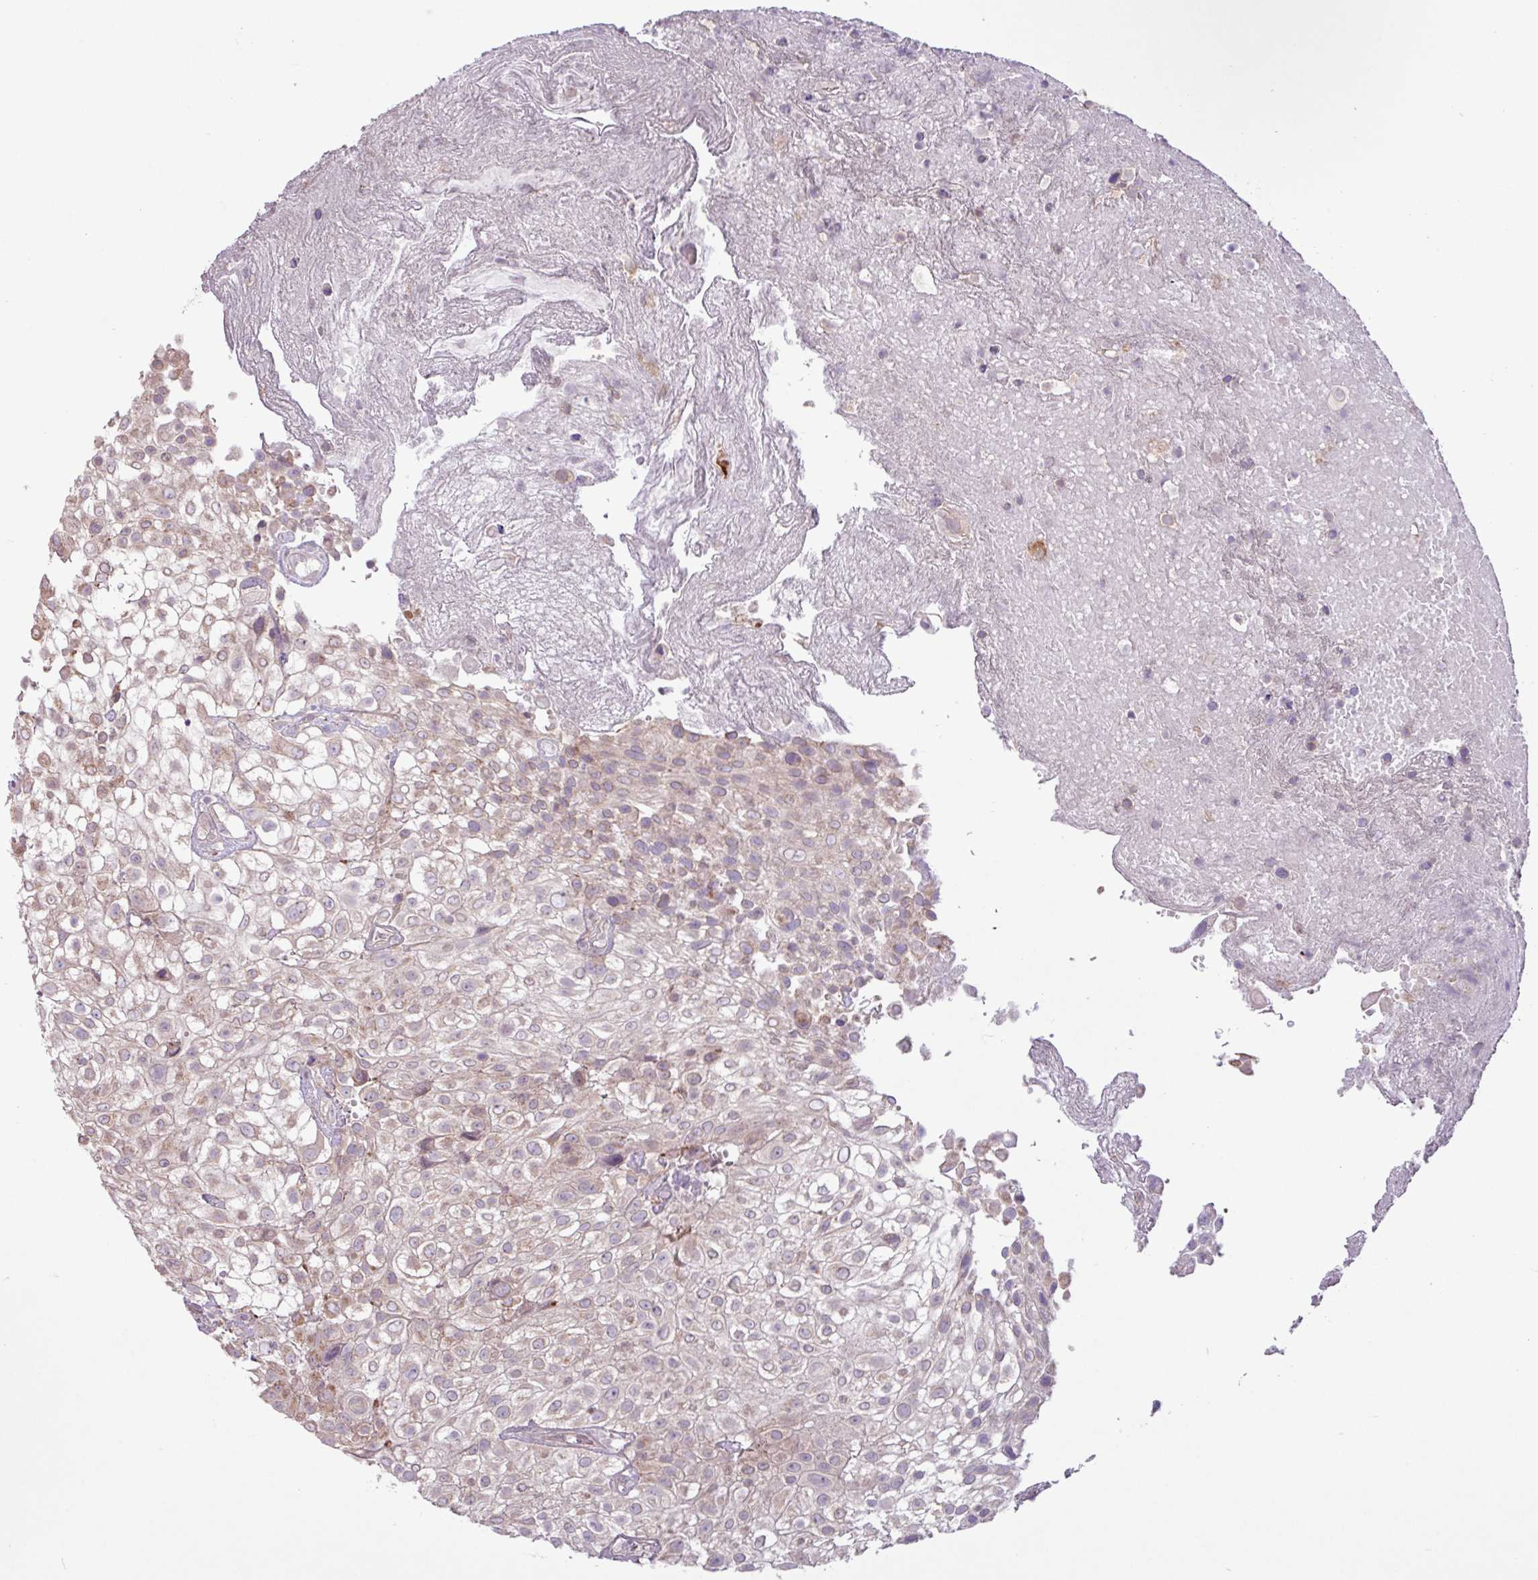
{"staining": {"intensity": "weak", "quantity": "25%-75%", "location": "cytoplasmic/membranous"}, "tissue": "urothelial cancer", "cell_type": "Tumor cells", "image_type": "cancer", "snomed": [{"axis": "morphology", "description": "Urothelial carcinoma, High grade"}, {"axis": "topography", "description": "Urinary bladder"}], "caption": "IHC image of neoplastic tissue: human urothelial carcinoma (high-grade) stained using immunohistochemistry (IHC) shows low levels of weak protein expression localized specifically in the cytoplasmic/membranous of tumor cells, appearing as a cytoplasmic/membranous brown color.", "gene": "ARHGEF25", "patient": {"sex": "male", "age": 56}}